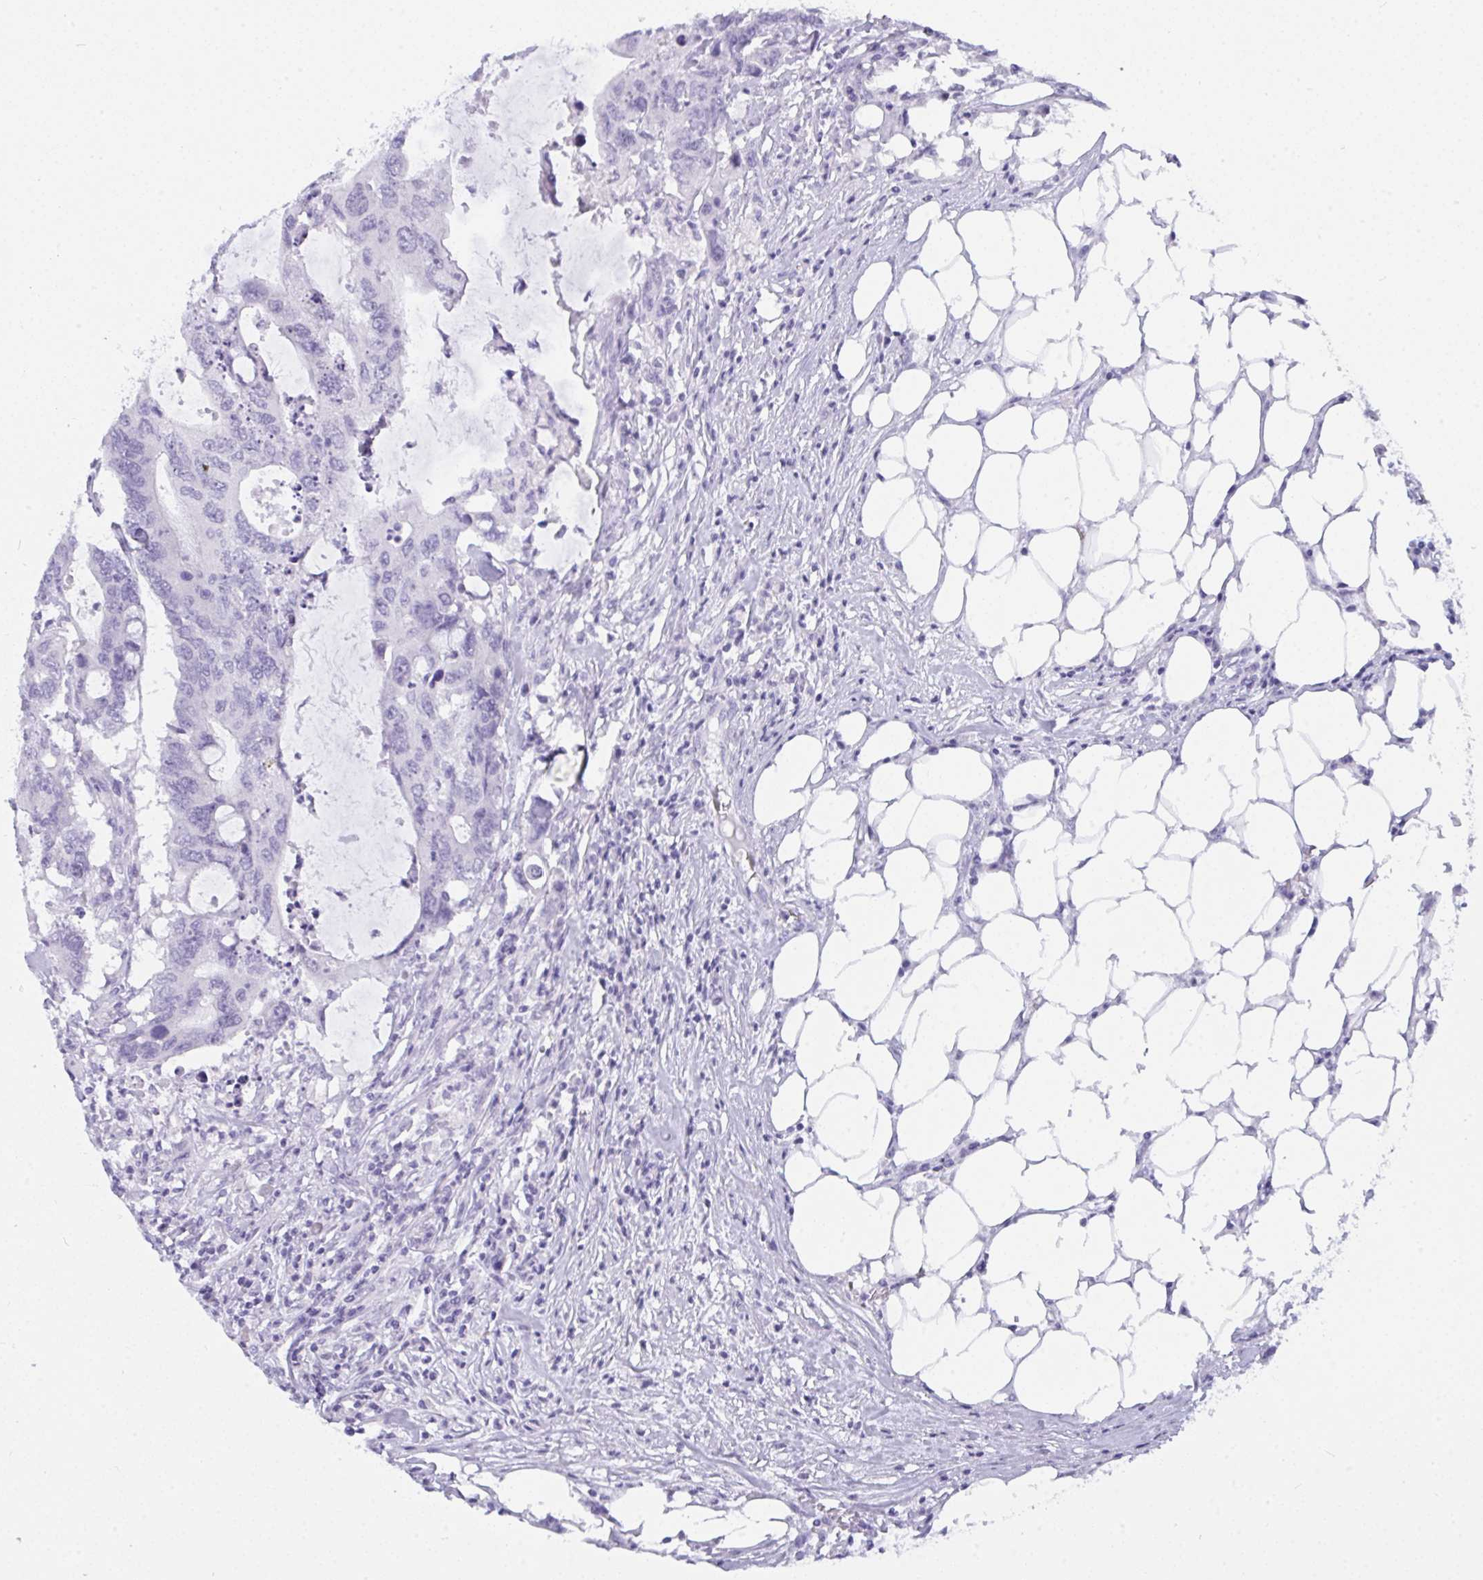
{"staining": {"intensity": "negative", "quantity": "none", "location": "none"}, "tissue": "colorectal cancer", "cell_type": "Tumor cells", "image_type": "cancer", "snomed": [{"axis": "morphology", "description": "Adenocarcinoma, NOS"}, {"axis": "topography", "description": "Colon"}], "caption": "DAB (3,3'-diaminobenzidine) immunohistochemical staining of colorectal adenocarcinoma displays no significant positivity in tumor cells.", "gene": "PRDM9", "patient": {"sex": "male", "age": 71}}